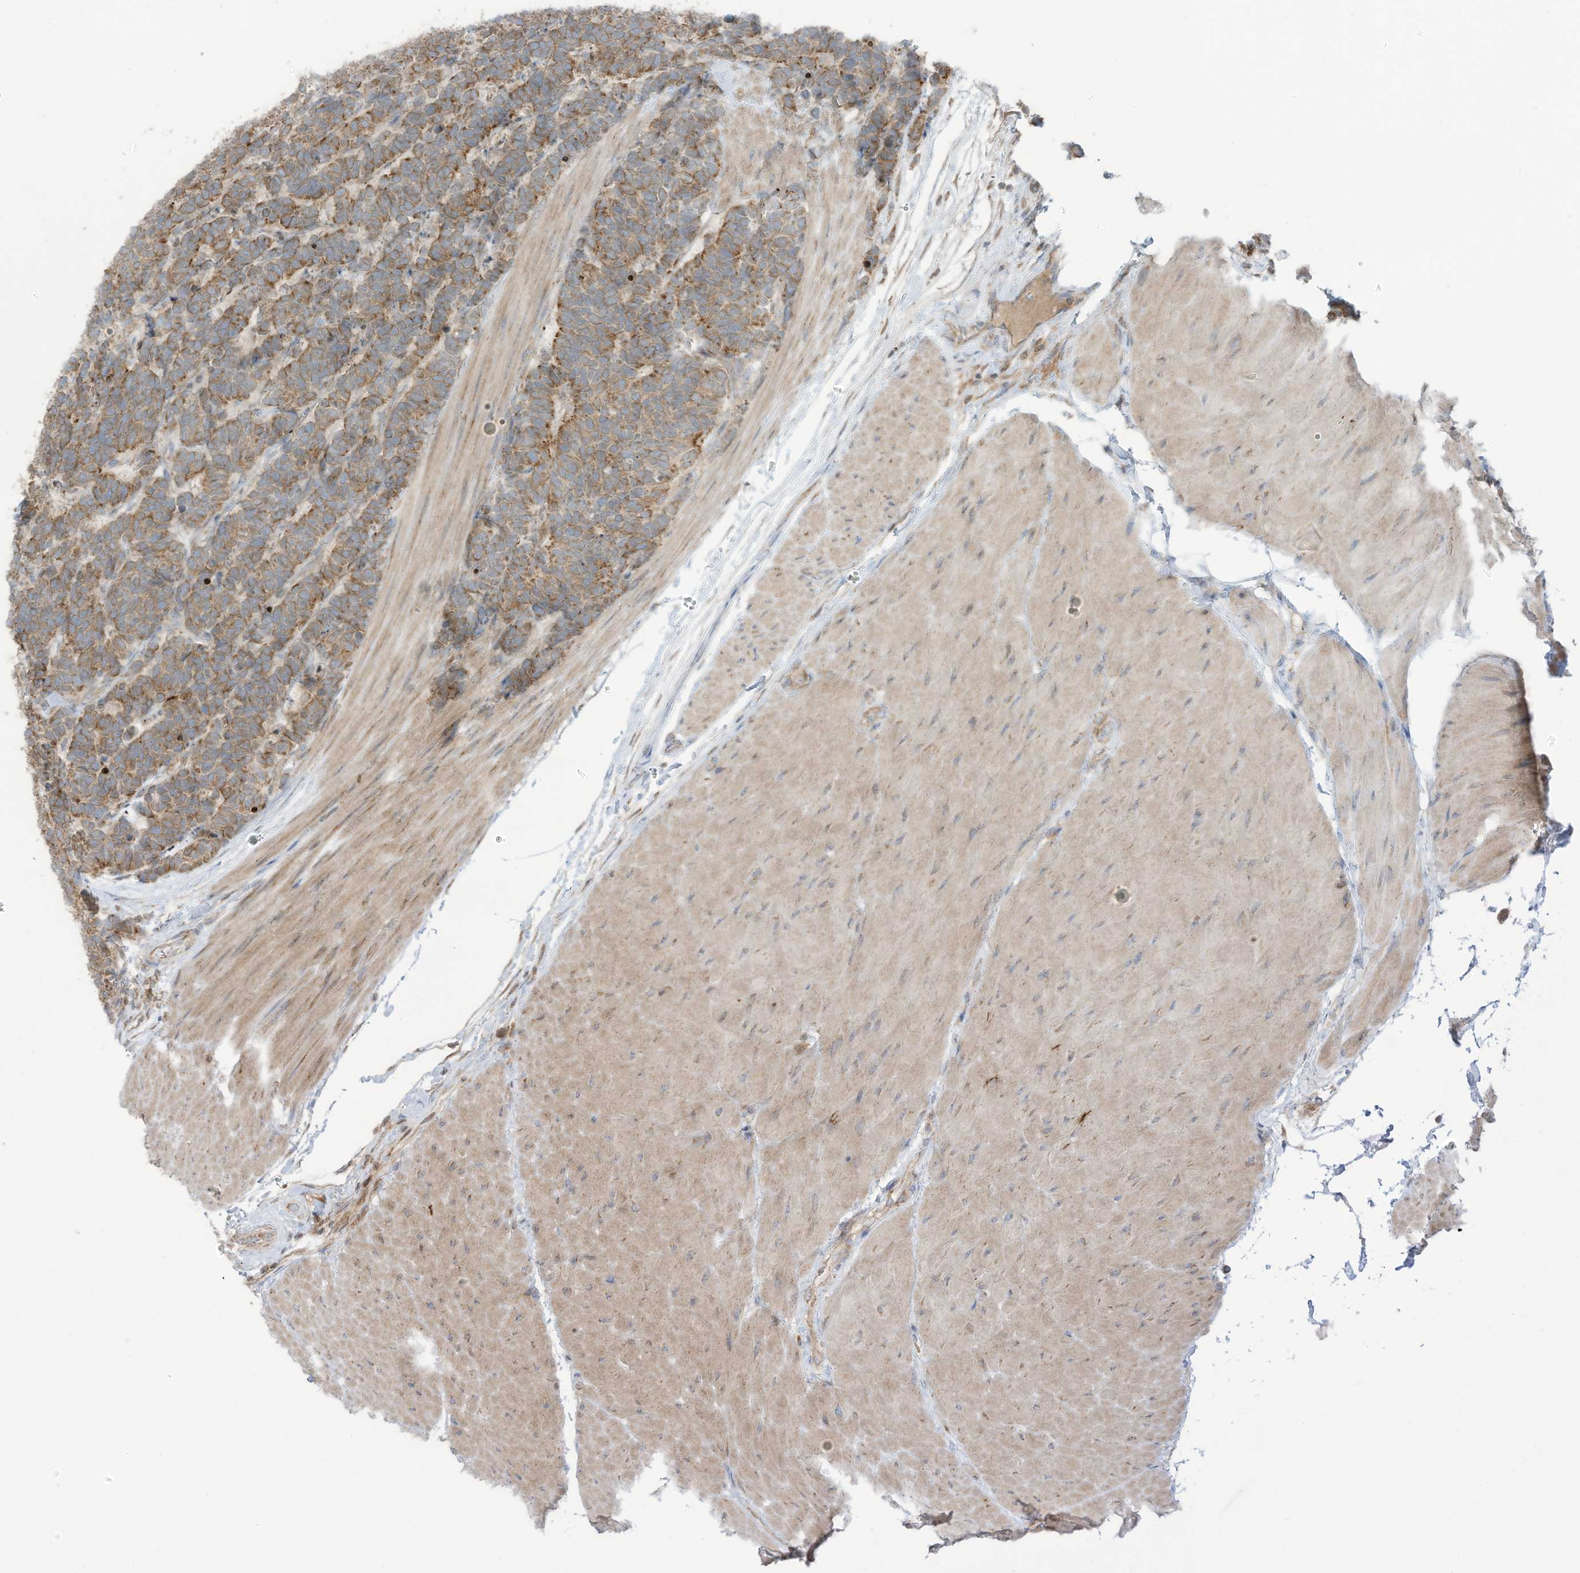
{"staining": {"intensity": "moderate", "quantity": ">75%", "location": "cytoplasmic/membranous"}, "tissue": "carcinoid", "cell_type": "Tumor cells", "image_type": "cancer", "snomed": [{"axis": "morphology", "description": "Carcinoma, NOS"}, {"axis": "morphology", "description": "Carcinoid, malignant, NOS"}, {"axis": "topography", "description": "Urinary bladder"}], "caption": "Carcinoid stained with a brown dye displays moderate cytoplasmic/membranous positive expression in approximately >75% of tumor cells.", "gene": "CGAS", "patient": {"sex": "male", "age": 57}}